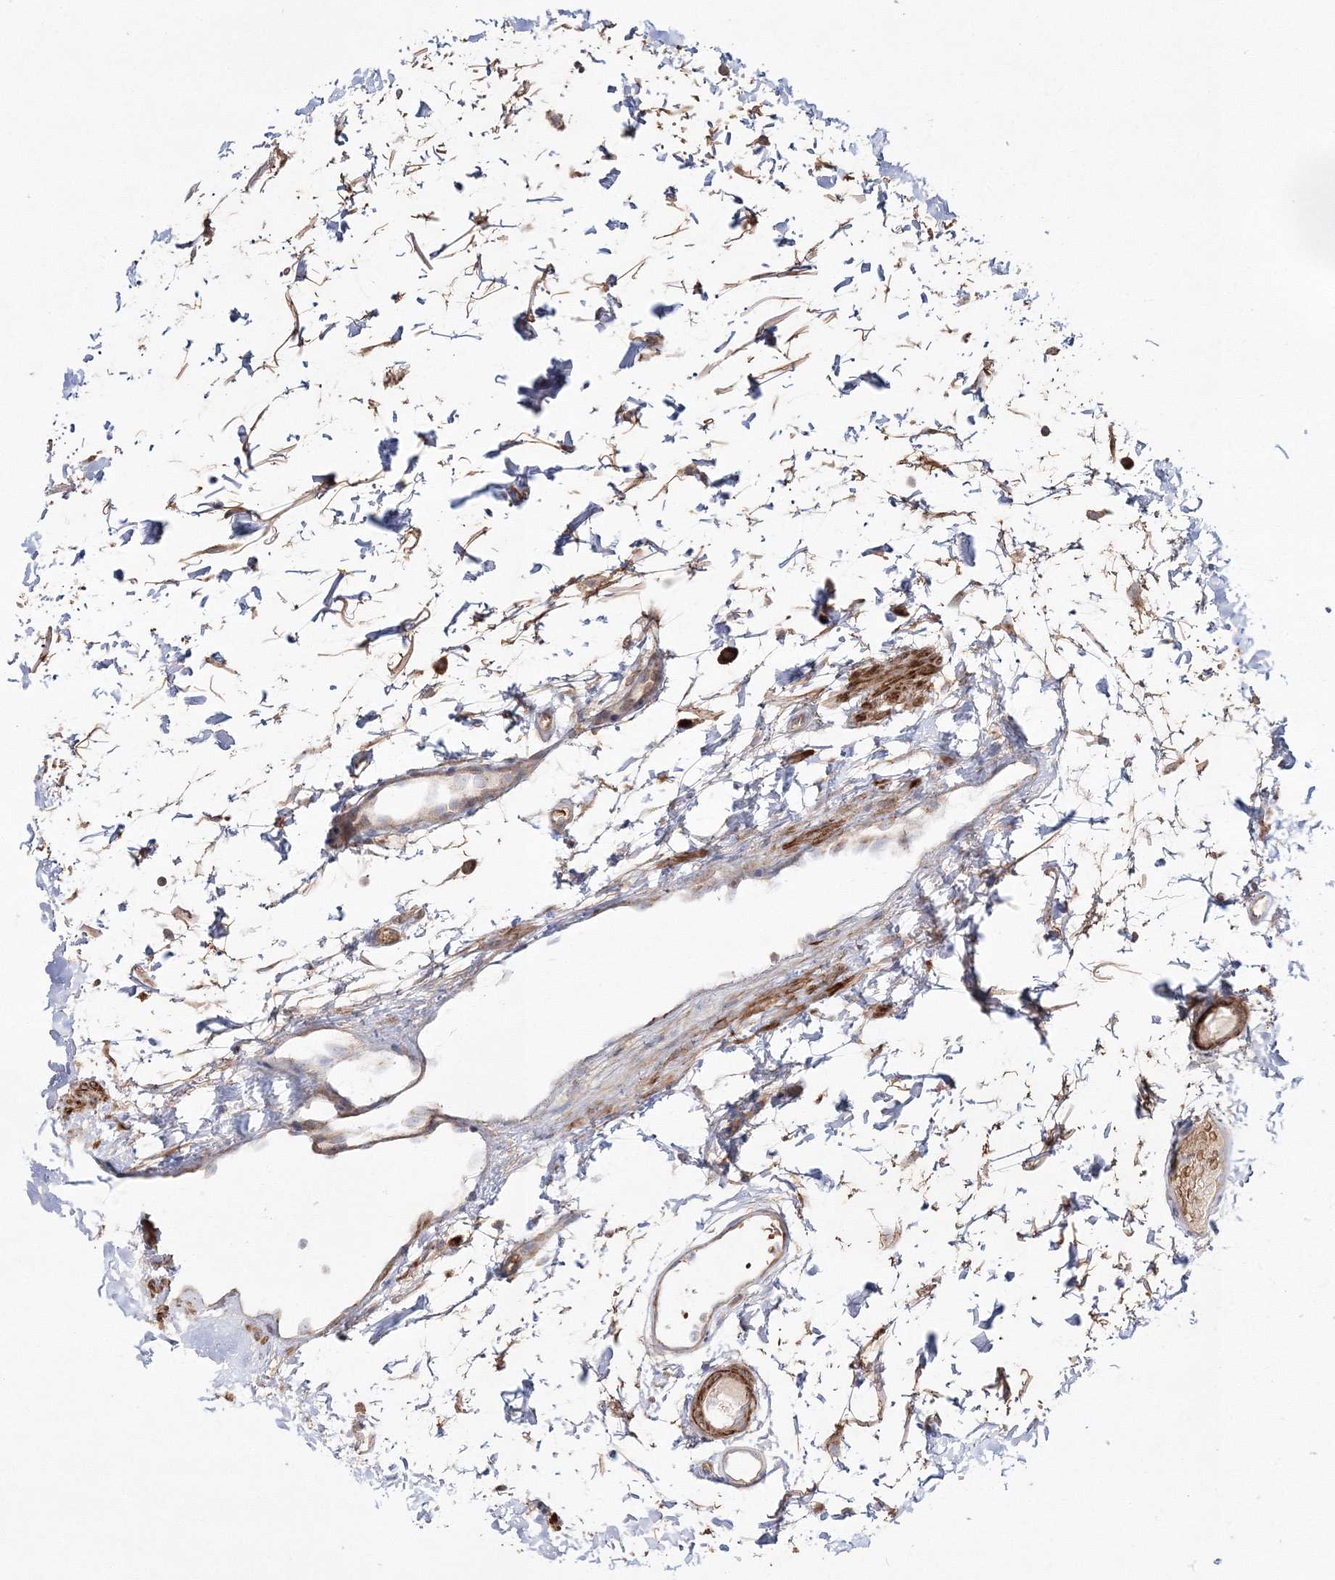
{"staining": {"intensity": "weak", "quantity": "25%-75%", "location": "cytoplasmic/membranous"}, "tissue": "oral mucosa", "cell_type": "Squamous epithelial cells", "image_type": "normal", "snomed": [{"axis": "morphology", "description": "Normal tissue, NOS"}, {"axis": "topography", "description": "Skin"}, {"axis": "topography", "description": "Oral tissue"}], "caption": "High-magnification brightfield microscopy of benign oral mucosa stained with DAB (3,3'-diaminobenzidine) (brown) and counterstained with hematoxylin (blue). squamous epithelial cells exhibit weak cytoplasmic/membranous expression is identified in approximately25%-75% of cells.", "gene": "ZSWIM6", "patient": {"sex": "male", "age": 84}}